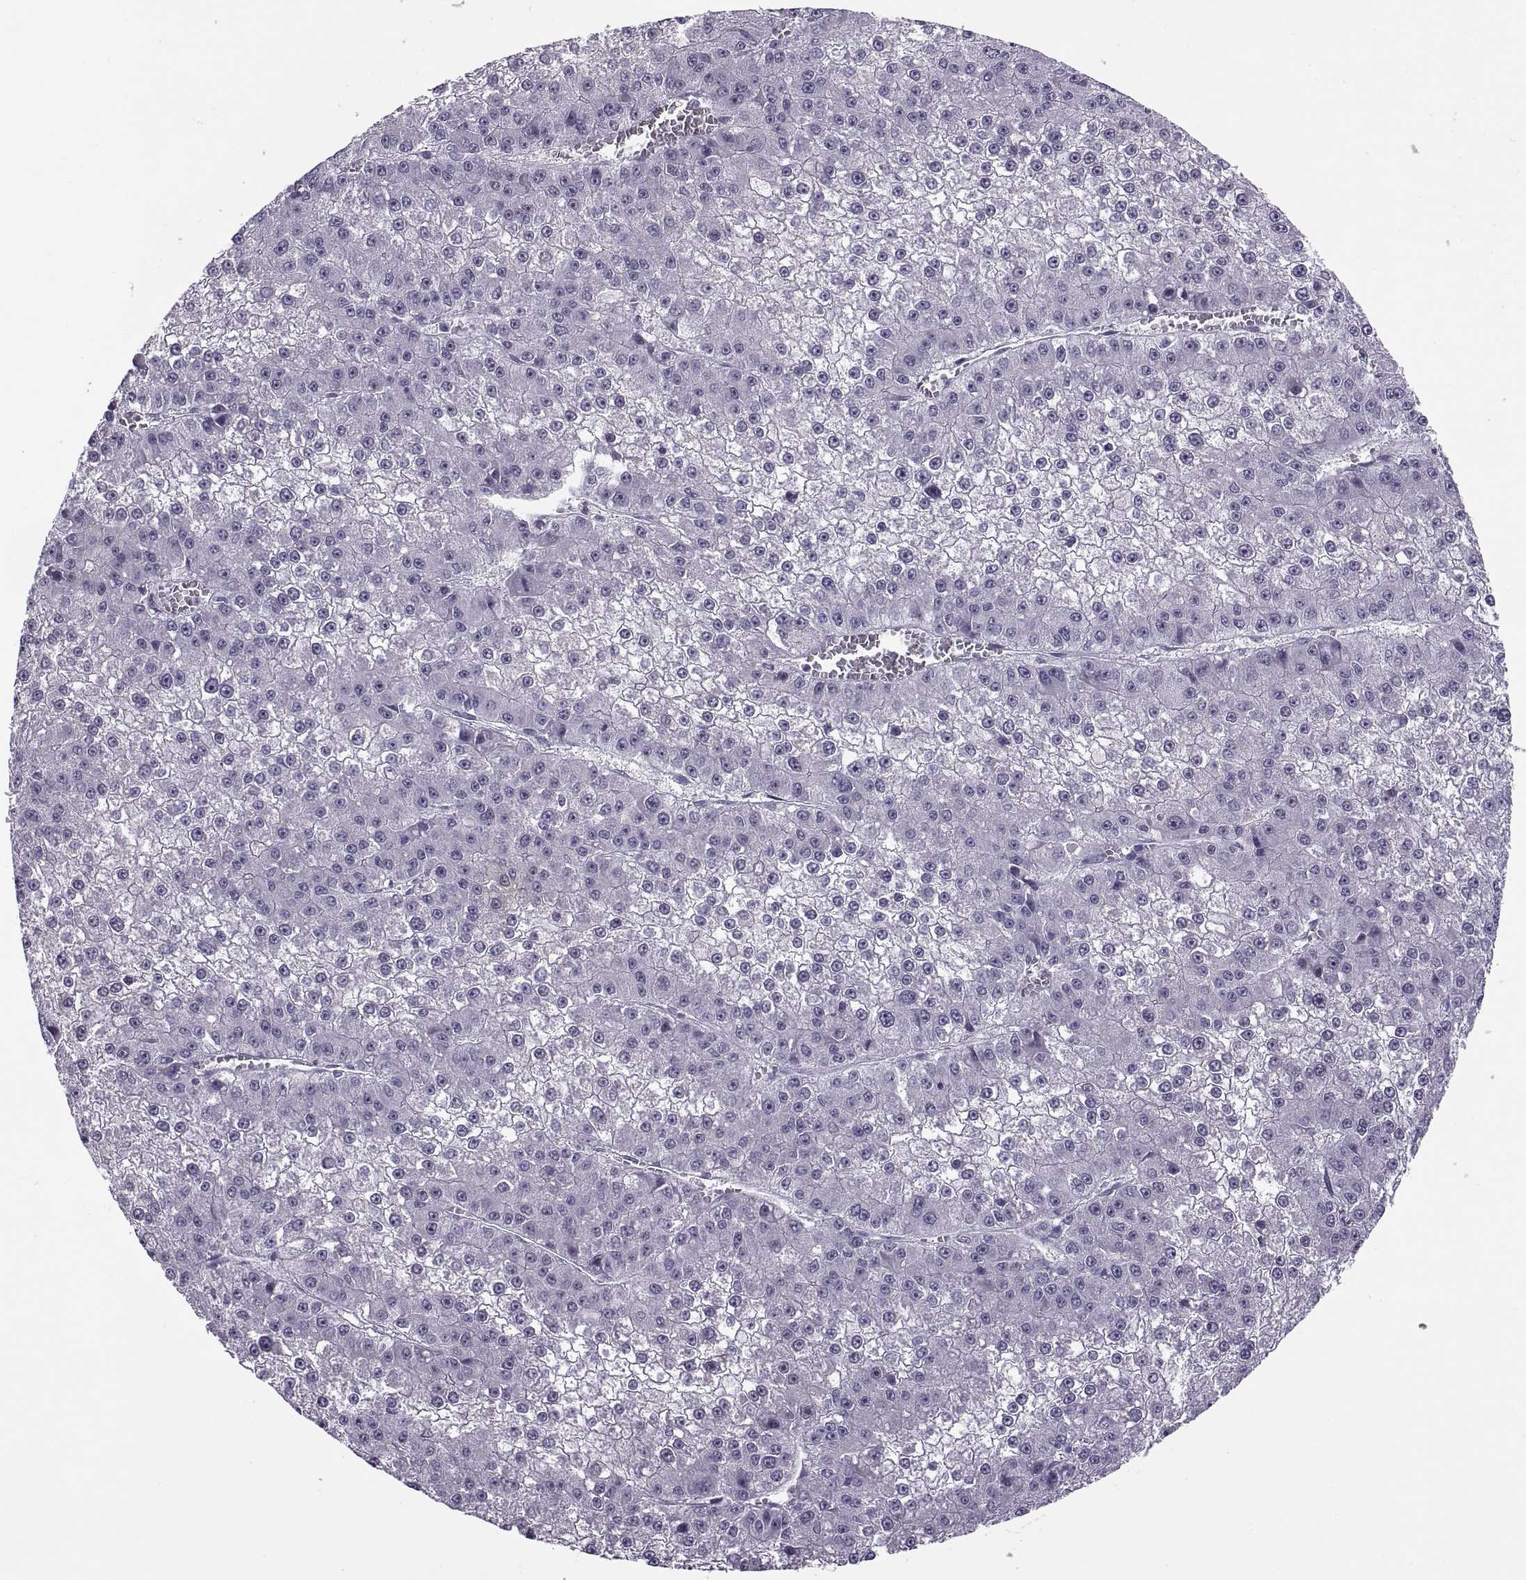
{"staining": {"intensity": "negative", "quantity": "none", "location": "none"}, "tissue": "liver cancer", "cell_type": "Tumor cells", "image_type": "cancer", "snomed": [{"axis": "morphology", "description": "Carcinoma, Hepatocellular, NOS"}, {"axis": "topography", "description": "Liver"}], "caption": "IHC of human liver cancer reveals no staining in tumor cells.", "gene": "TBC1D3G", "patient": {"sex": "female", "age": 73}}